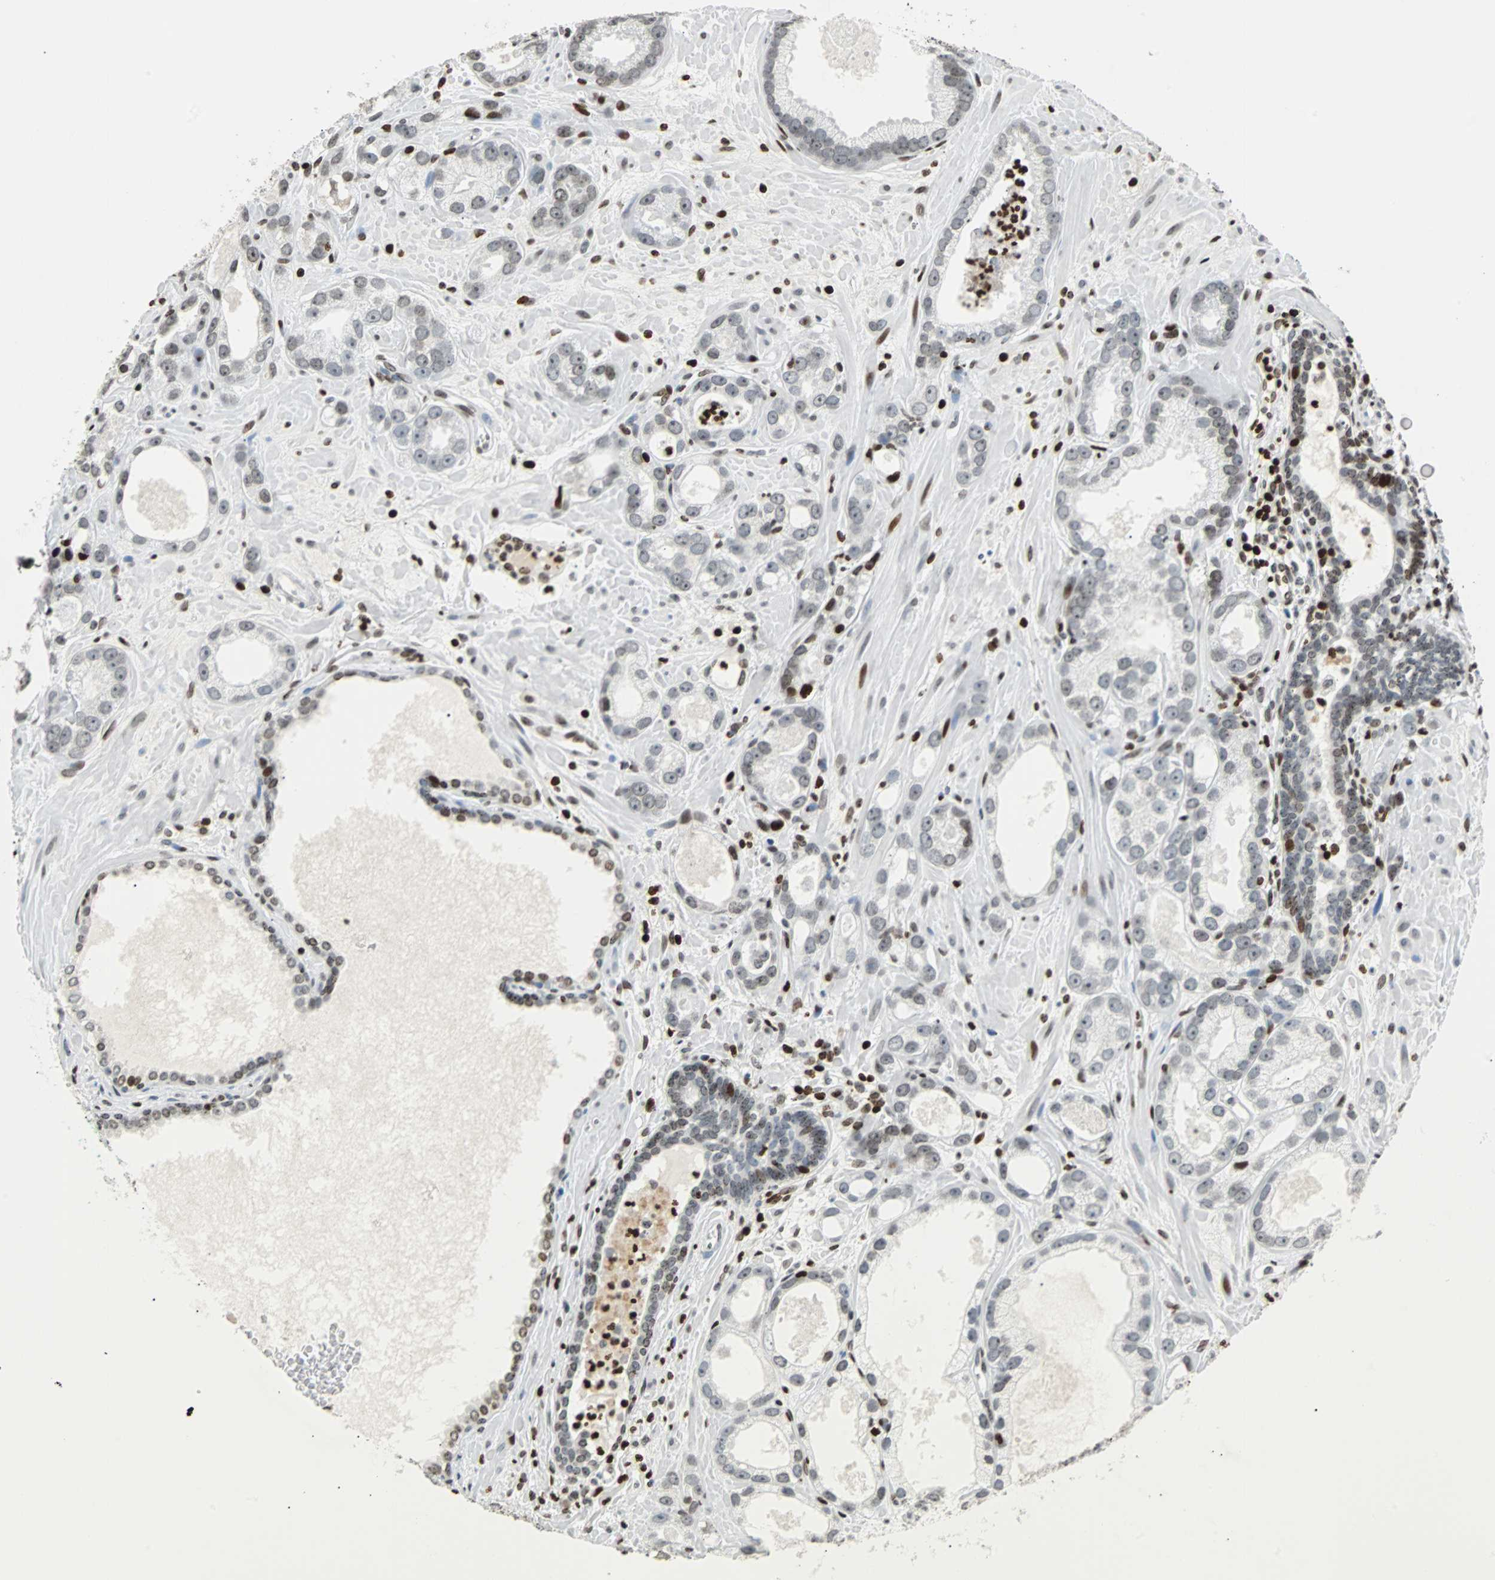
{"staining": {"intensity": "weak", "quantity": "<25%", "location": "nuclear"}, "tissue": "prostate cancer", "cell_type": "Tumor cells", "image_type": "cancer", "snomed": [{"axis": "morphology", "description": "Adenocarcinoma, Low grade"}, {"axis": "topography", "description": "Prostate"}], "caption": "Image shows no significant protein positivity in tumor cells of prostate cancer.", "gene": "ZNF131", "patient": {"sex": "male", "age": 57}}